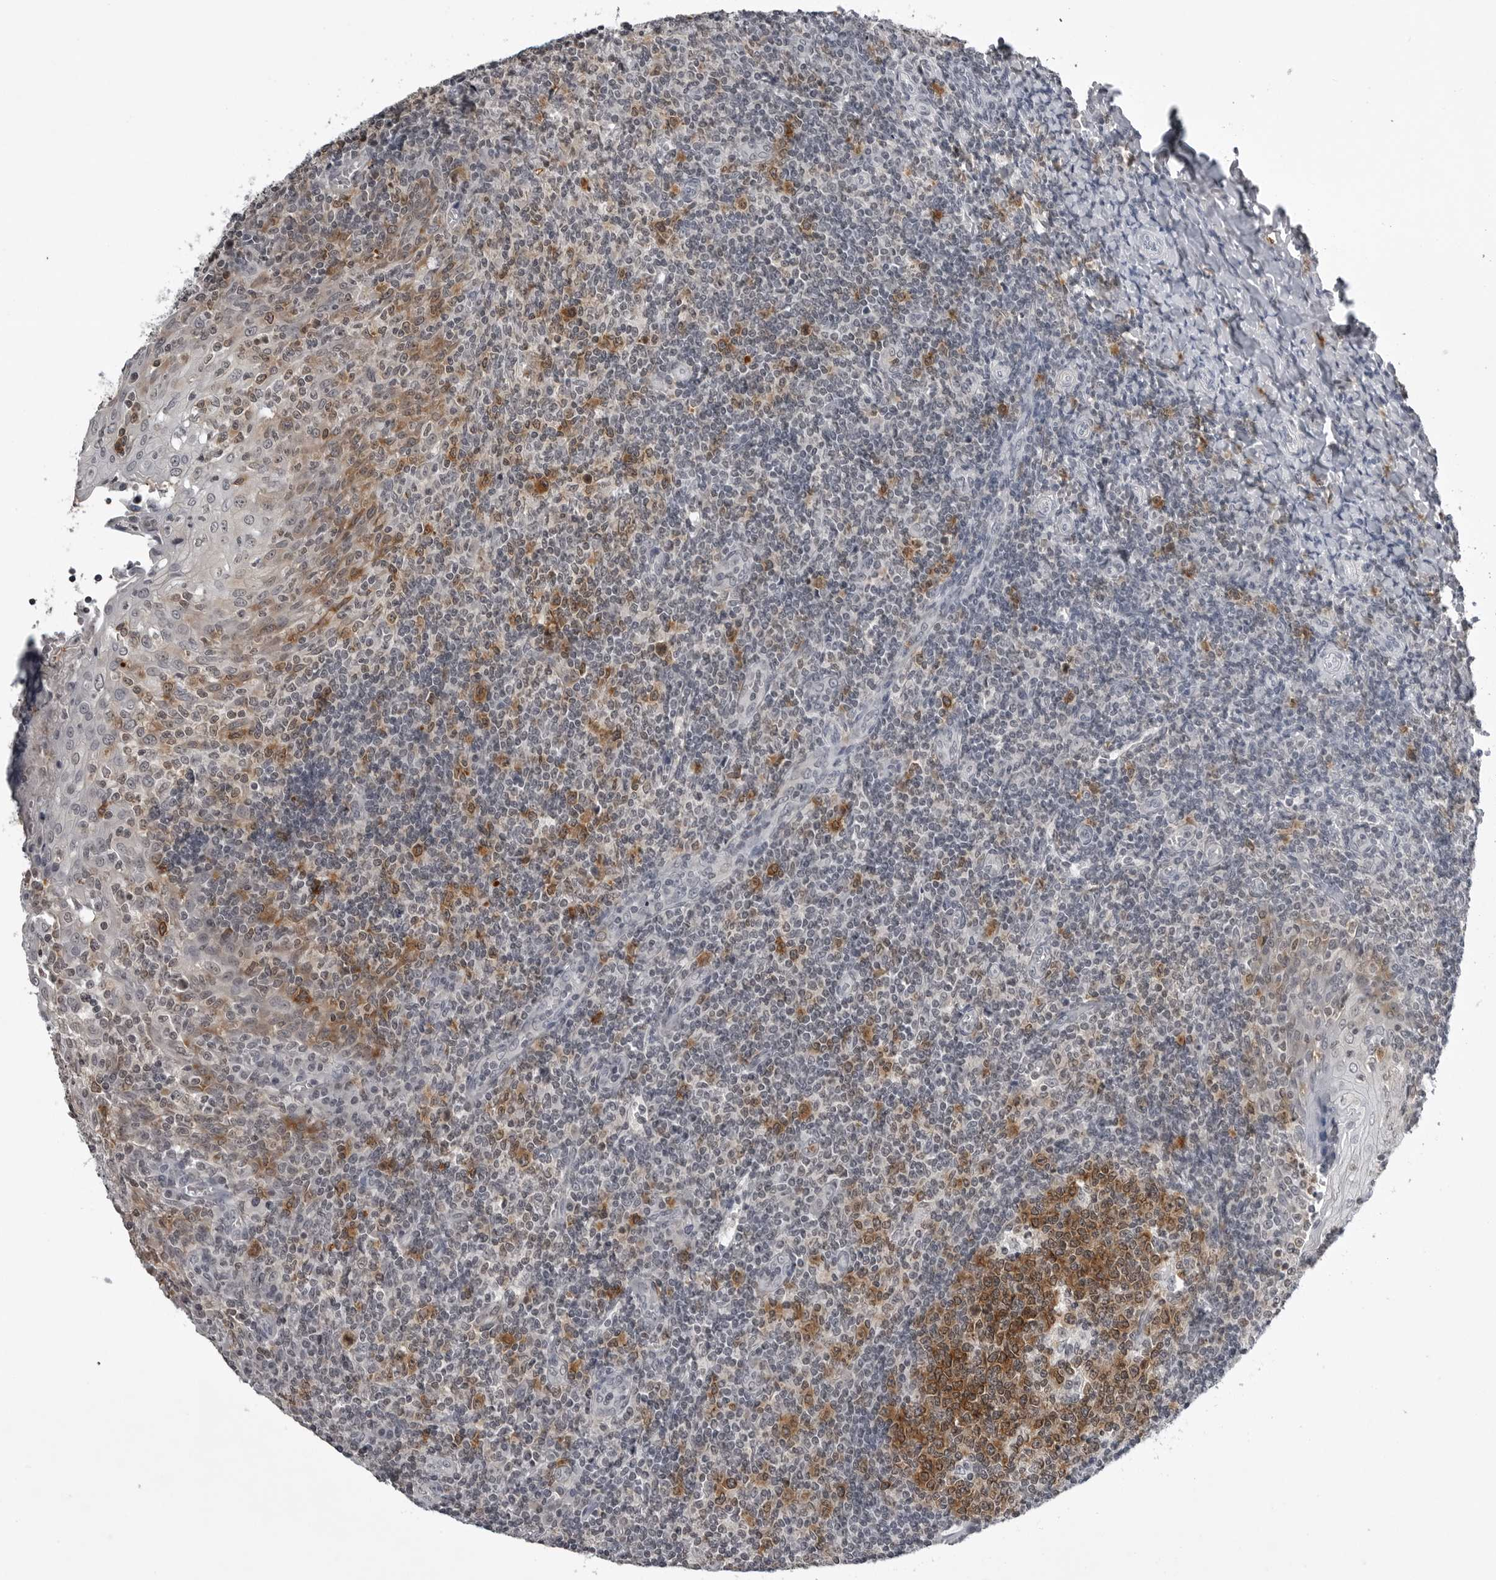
{"staining": {"intensity": "strong", "quantity": ">75%", "location": "cytoplasmic/membranous"}, "tissue": "tonsil", "cell_type": "Germinal center cells", "image_type": "normal", "snomed": [{"axis": "morphology", "description": "Normal tissue, NOS"}, {"axis": "topography", "description": "Tonsil"}], "caption": "Strong cytoplasmic/membranous expression for a protein is identified in approximately >75% of germinal center cells of normal tonsil using IHC.", "gene": "RRM1", "patient": {"sex": "female", "age": 19}}